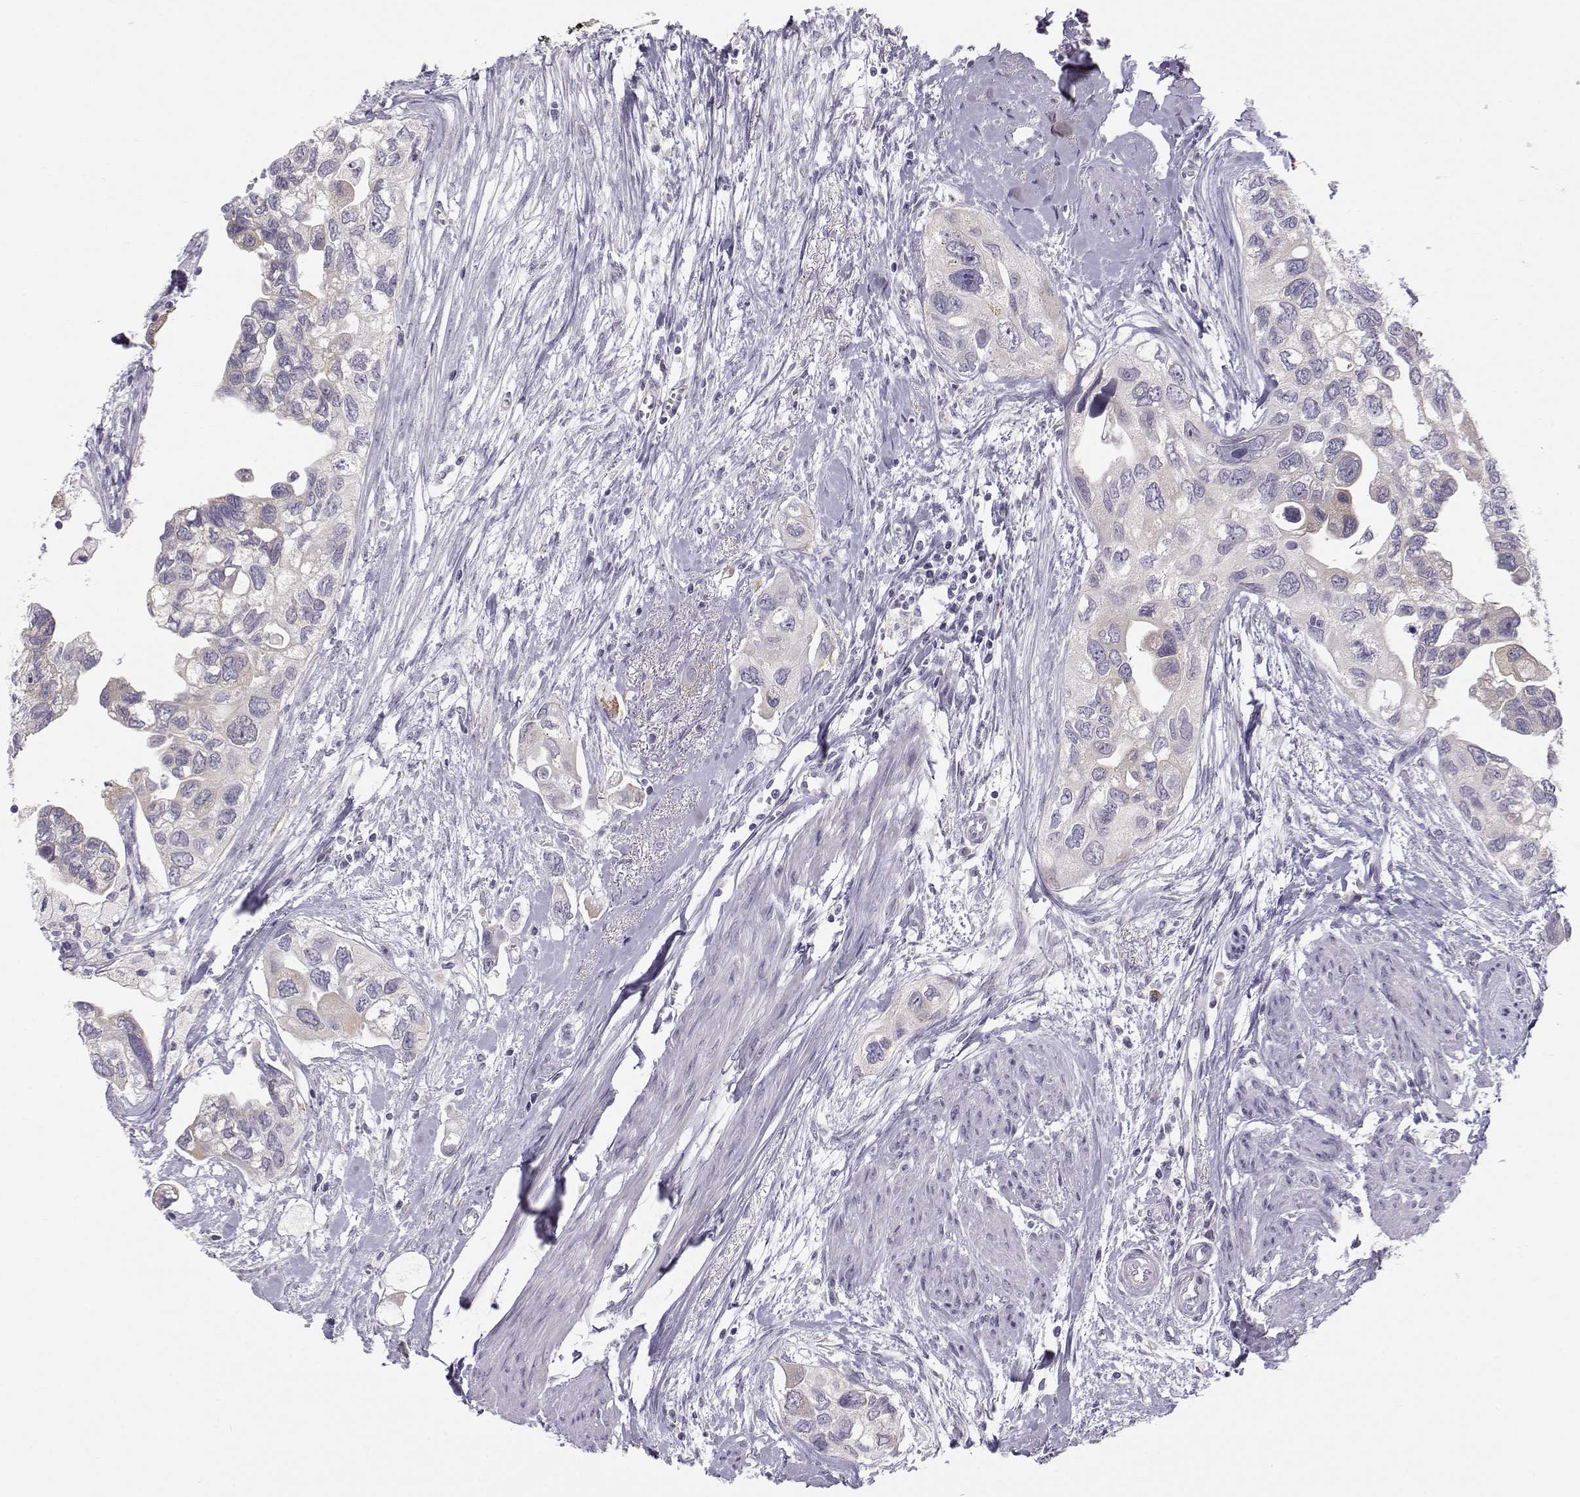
{"staining": {"intensity": "moderate", "quantity": "<25%", "location": "cytoplasmic/membranous"}, "tissue": "urothelial cancer", "cell_type": "Tumor cells", "image_type": "cancer", "snomed": [{"axis": "morphology", "description": "Urothelial carcinoma, High grade"}, {"axis": "topography", "description": "Urinary bladder"}], "caption": "Moderate cytoplasmic/membranous expression is appreciated in approximately <25% of tumor cells in urothelial cancer.", "gene": "ACSL6", "patient": {"sex": "male", "age": 59}}